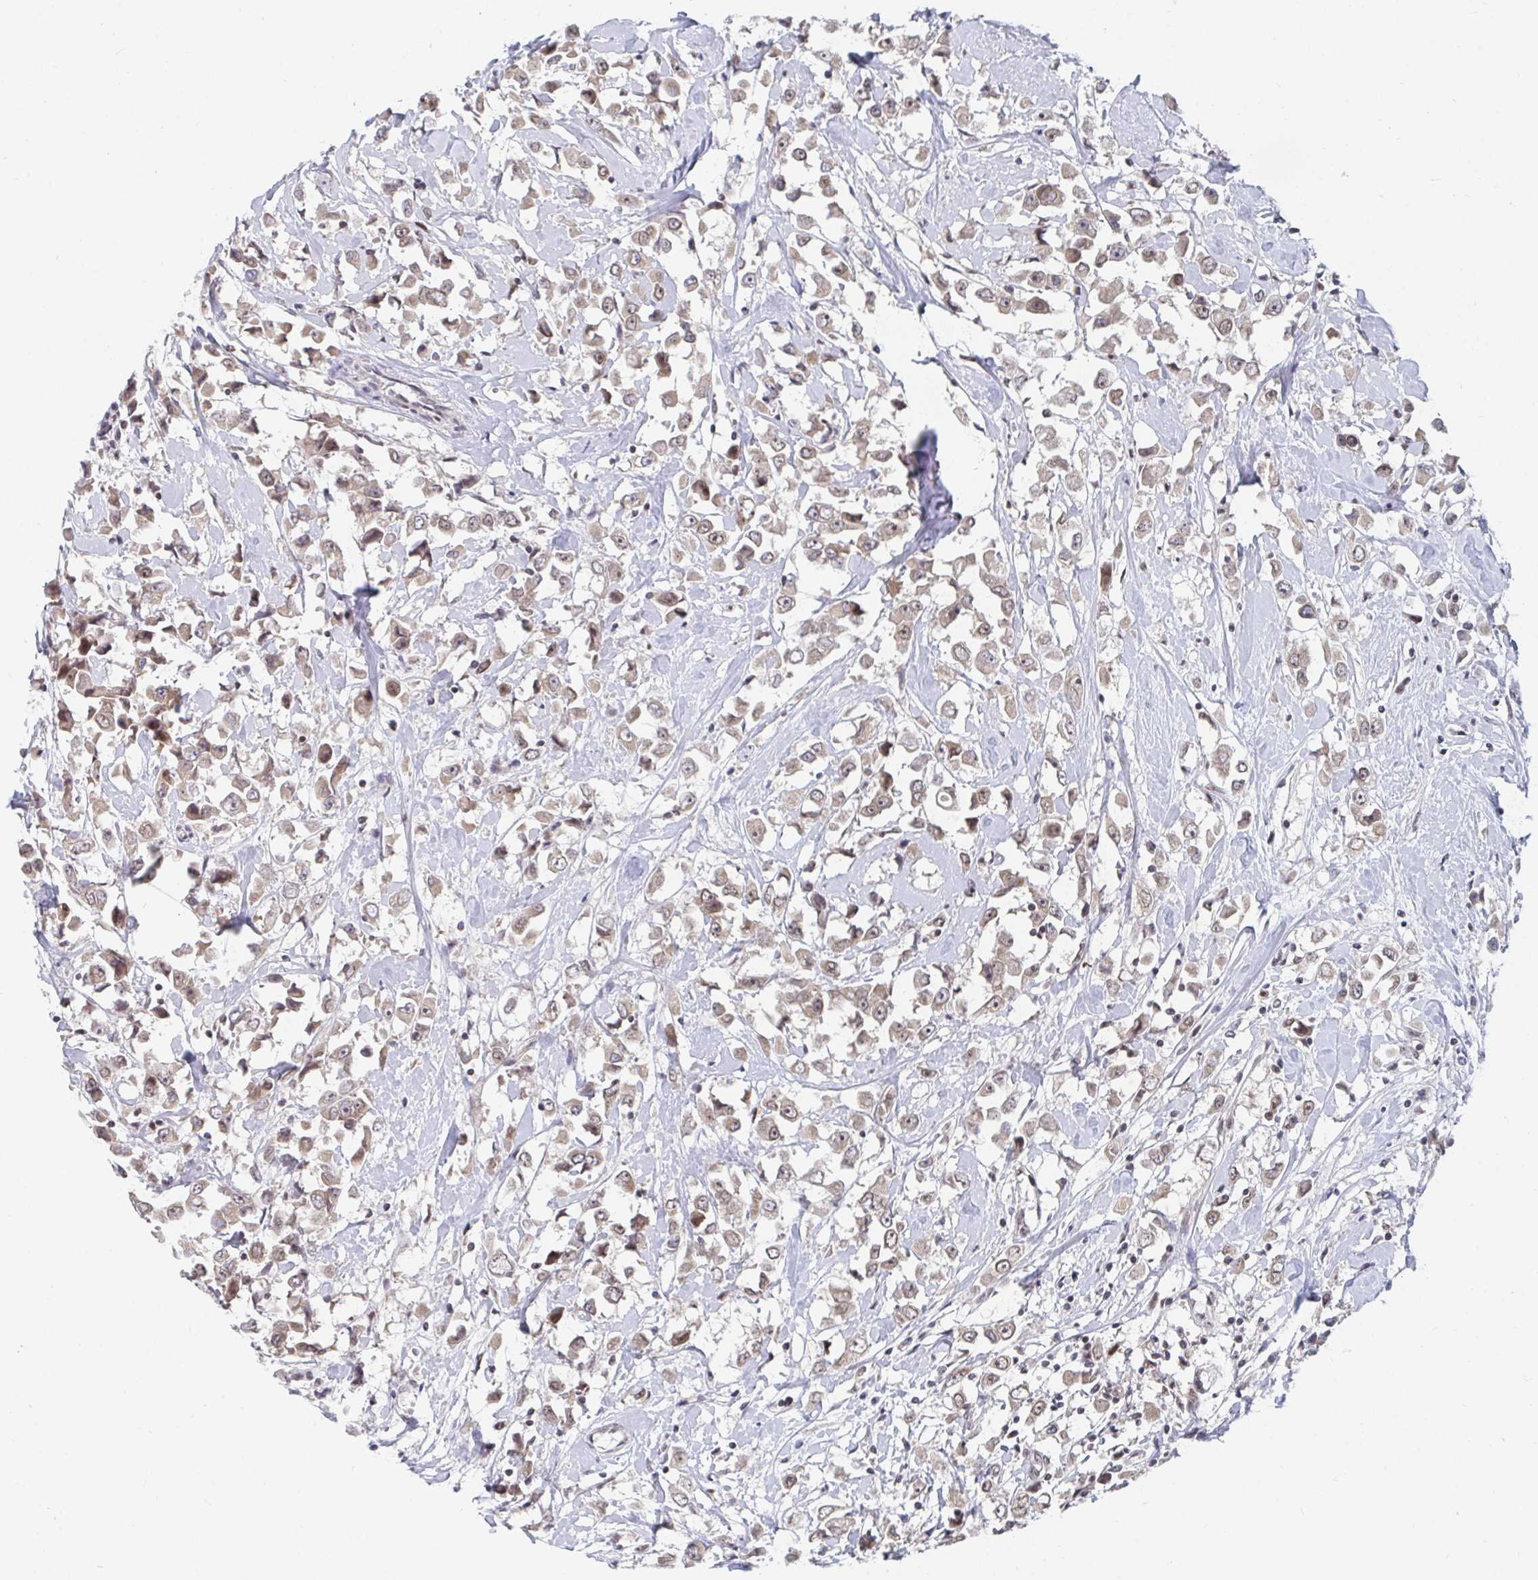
{"staining": {"intensity": "weak", "quantity": ">75%", "location": "cytoplasmic/membranous,nuclear"}, "tissue": "breast cancer", "cell_type": "Tumor cells", "image_type": "cancer", "snomed": [{"axis": "morphology", "description": "Duct carcinoma"}, {"axis": "topography", "description": "Breast"}], "caption": "Protein staining by immunohistochemistry displays weak cytoplasmic/membranous and nuclear positivity in about >75% of tumor cells in breast cancer (invasive ductal carcinoma). (brown staining indicates protein expression, while blue staining denotes nuclei).", "gene": "TRIP12", "patient": {"sex": "female", "age": 61}}